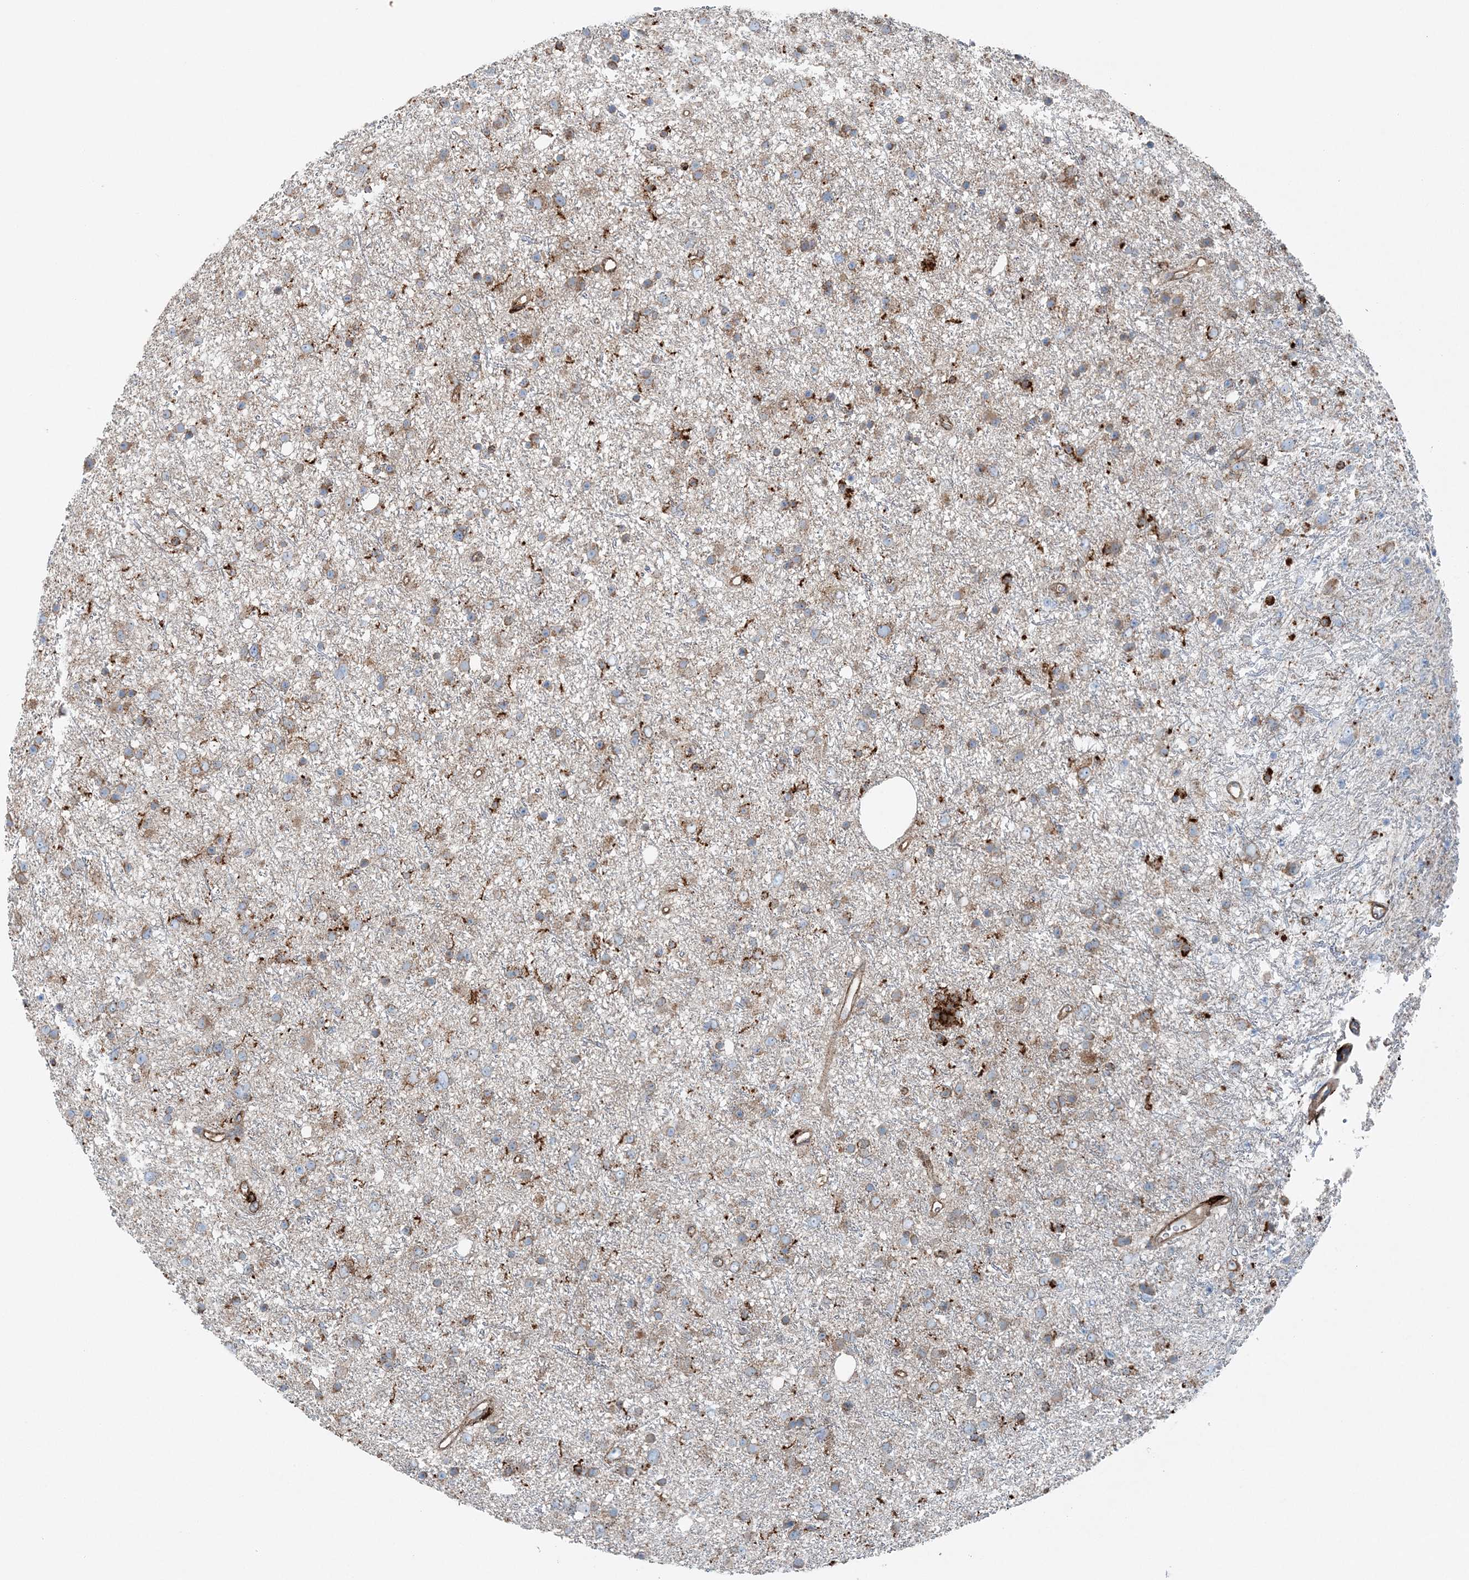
{"staining": {"intensity": "weak", "quantity": ">75%", "location": "cytoplasmic/membranous"}, "tissue": "glioma", "cell_type": "Tumor cells", "image_type": "cancer", "snomed": [{"axis": "morphology", "description": "Glioma, malignant, Low grade"}, {"axis": "topography", "description": "Cerebral cortex"}], "caption": "Weak cytoplasmic/membranous positivity is seen in about >75% of tumor cells in glioma.", "gene": "SNX2", "patient": {"sex": "female", "age": 39}}